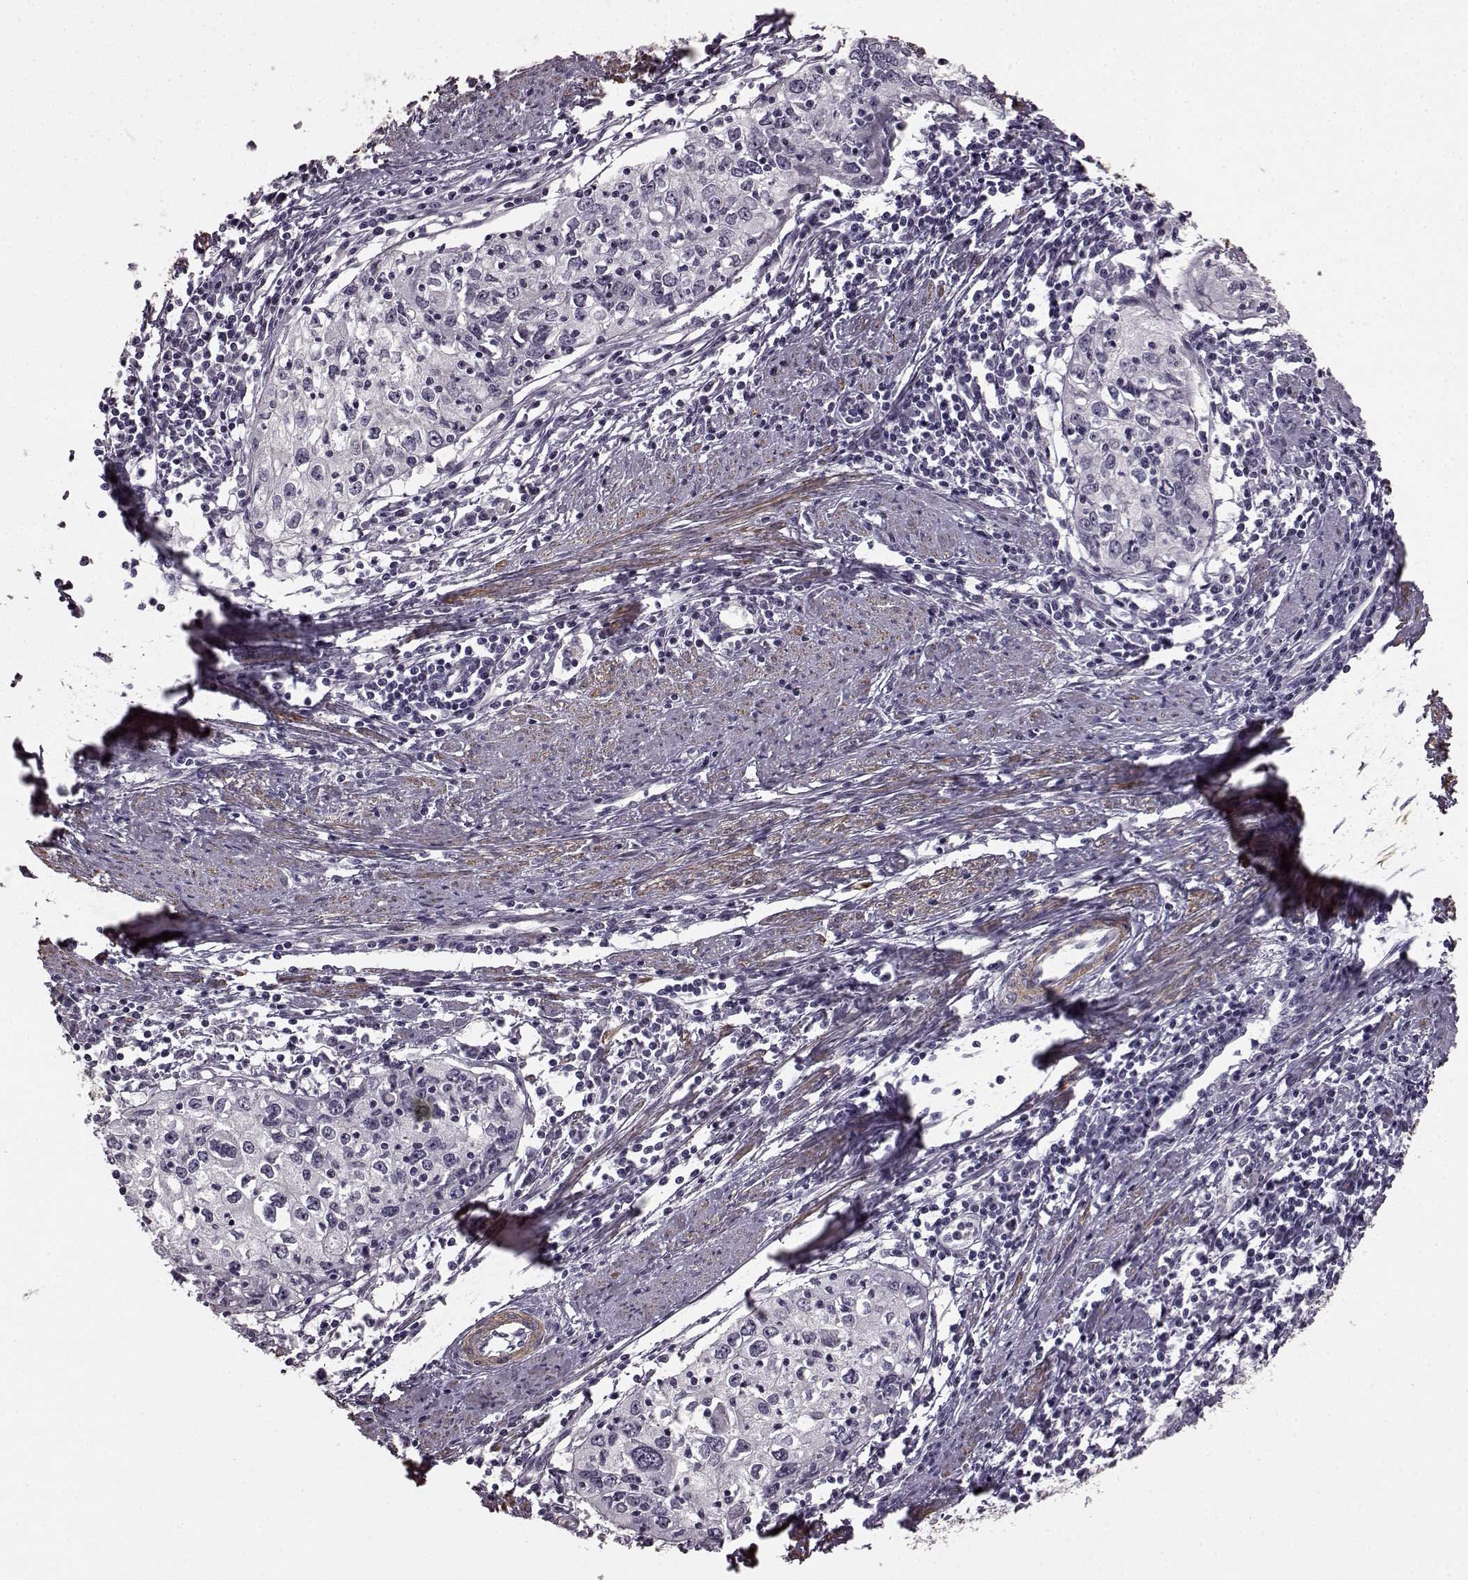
{"staining": {"intensity": "negative", "quantity": "none", "location": "none"}, "tissue": "cervical cancer", "cell_type": "Tumor cells", "image_type": "cancer", "snomed": [{"axis": "morphology", "description": "Squamous cell carcinoma, NOS"}, {"axis": "topography", "description": "Cervix"}], "caption": "The micrograph demonstrates no staining of tumor cells in cervical cancer (squamous cell carcinoma).", "gene": "SLCO3A1", "patient": {"sex": "female", "age": 40}}